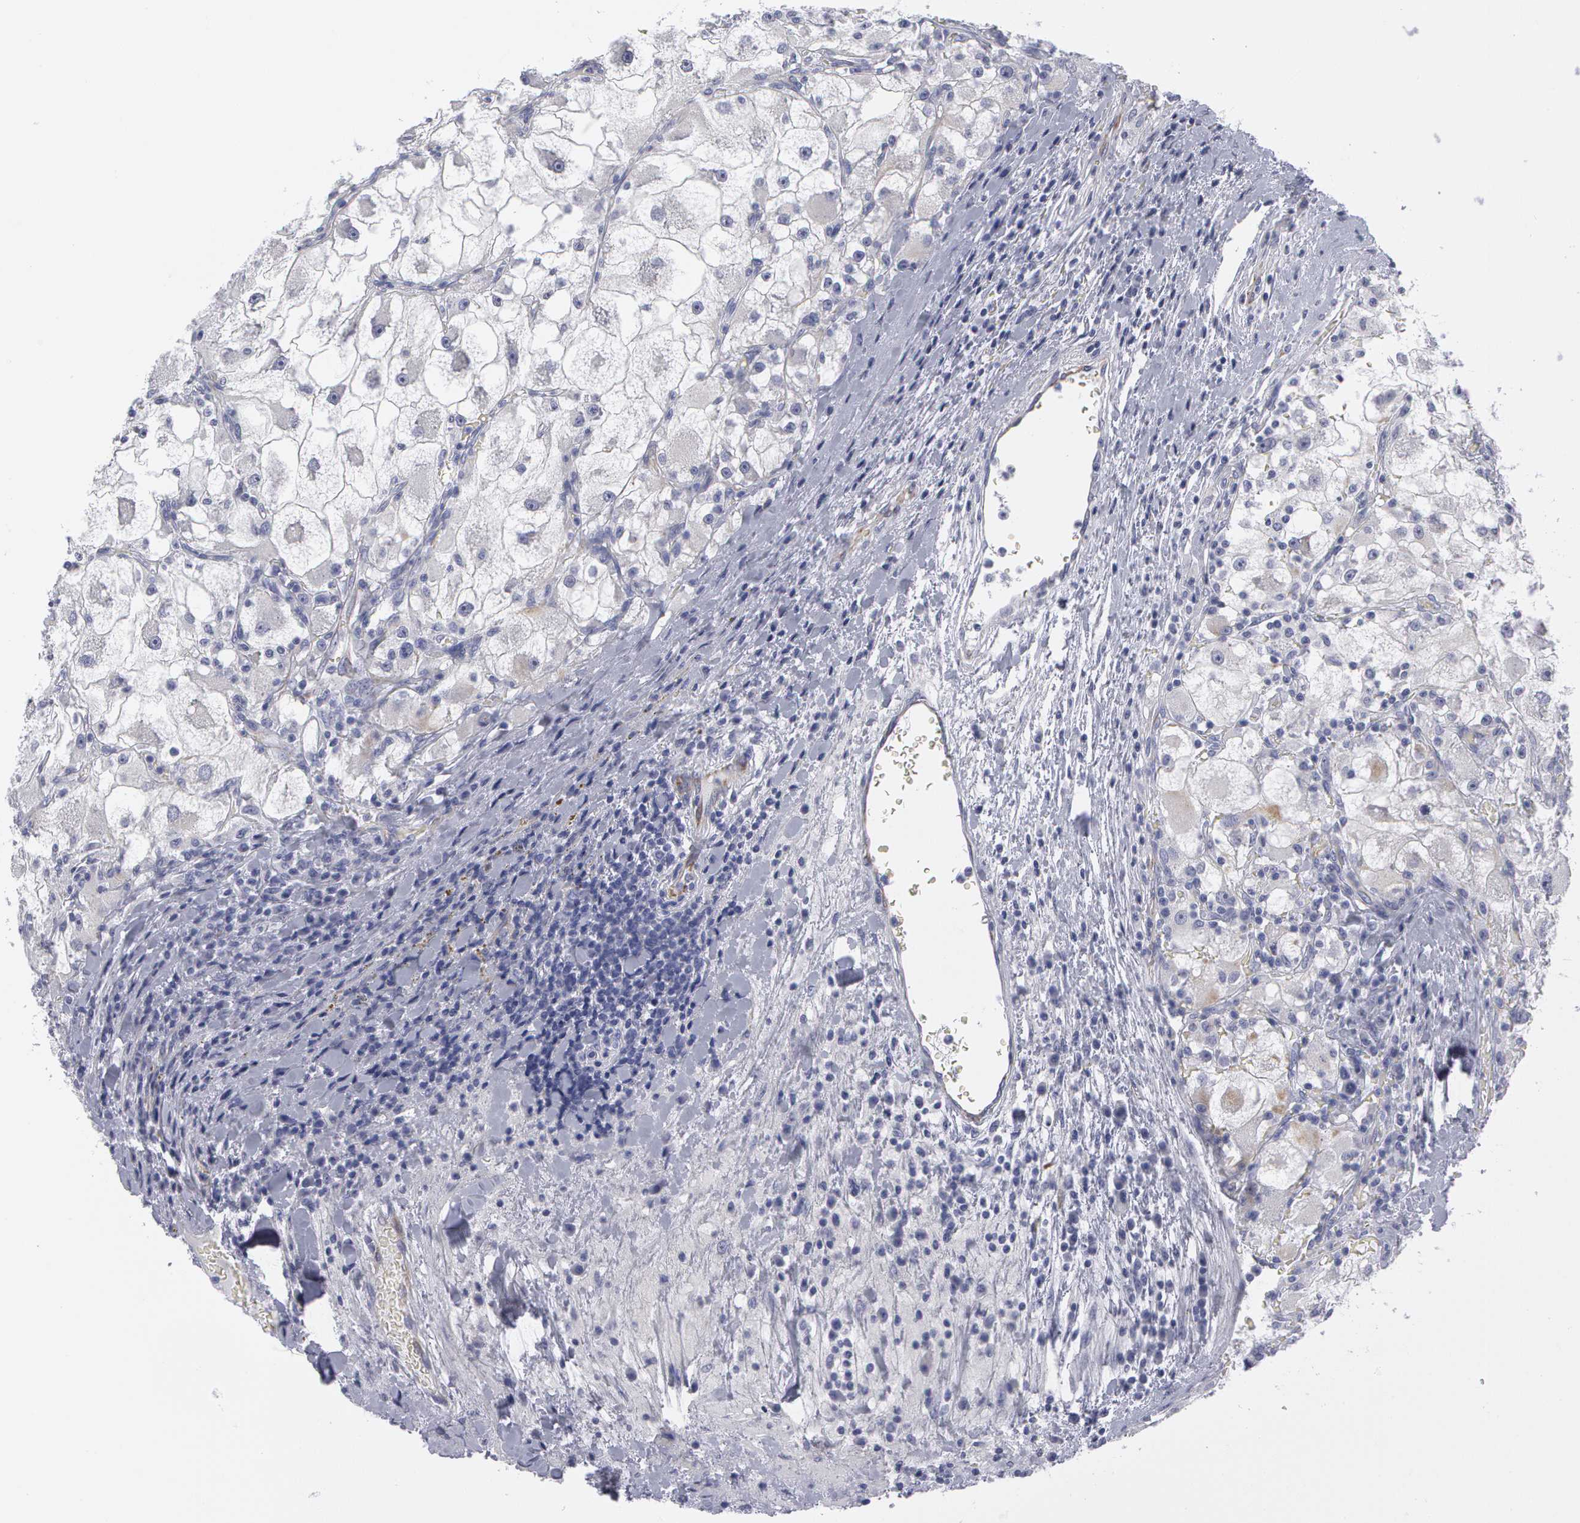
{"staining": {"intensity": "negative", "quantity": "none", "location": "none"}, "tissue": "renal cancer", "cell_type": "Tumor cells", "image_type": "cancer", "snomed": [{"axis": "morphology", "description": "Adenocarcinoma, NOS"}, {"axis": "topography", "description": "Kidney"}], "caption": "Tumor cells are negative for brown protein staining in renal cancer. Nuclei are stained in blue.", "gene": "SMC1B", "patient": {"sex": "female", "age": 73}}